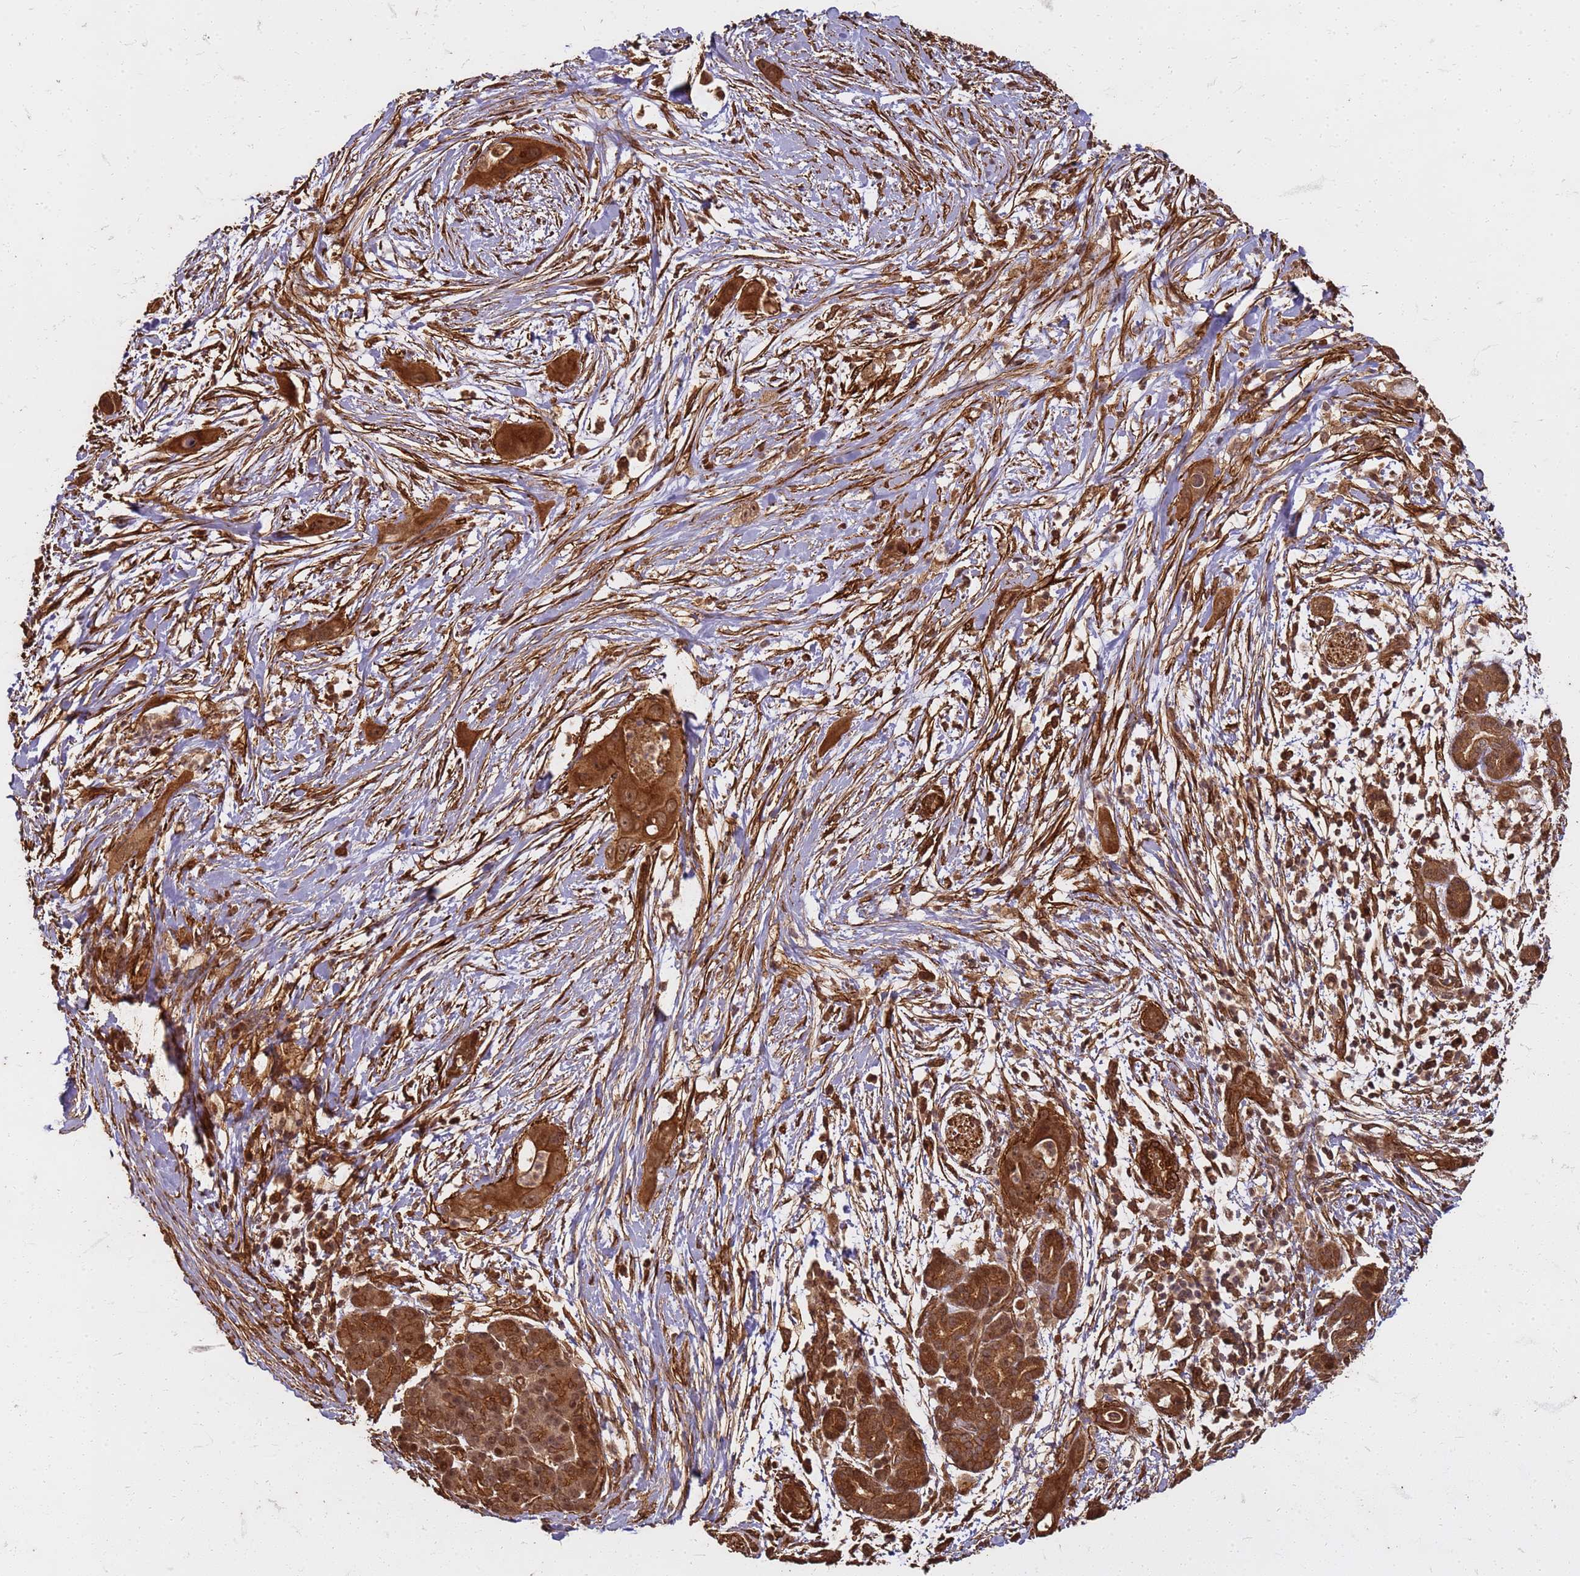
{"staining": {"intensity": "moderate", "quantity": ">75%", "location": "cytoplasmic/membranous"}, "tissue": "pancreatic cancer", "cell_type": "Tumor cells", "image_type": "cancer", "snomed": [{"axis": "morphology", "description": "Adenocarcinoma, NOS"}, {"axis": "topography", "description": "Pancreas"}], "caption": "Adenocarcinoma (pancreatic) stained for a protein exhibits moderate cytoplasmic/membranous positivity in tumor cells. (DAB (3,3'-diaminobenzidine) IHC, brown staining for protein, blue staining for nuclei).", "gene": "KIF26A", "patient": {"sex": "male", "age": 59}}